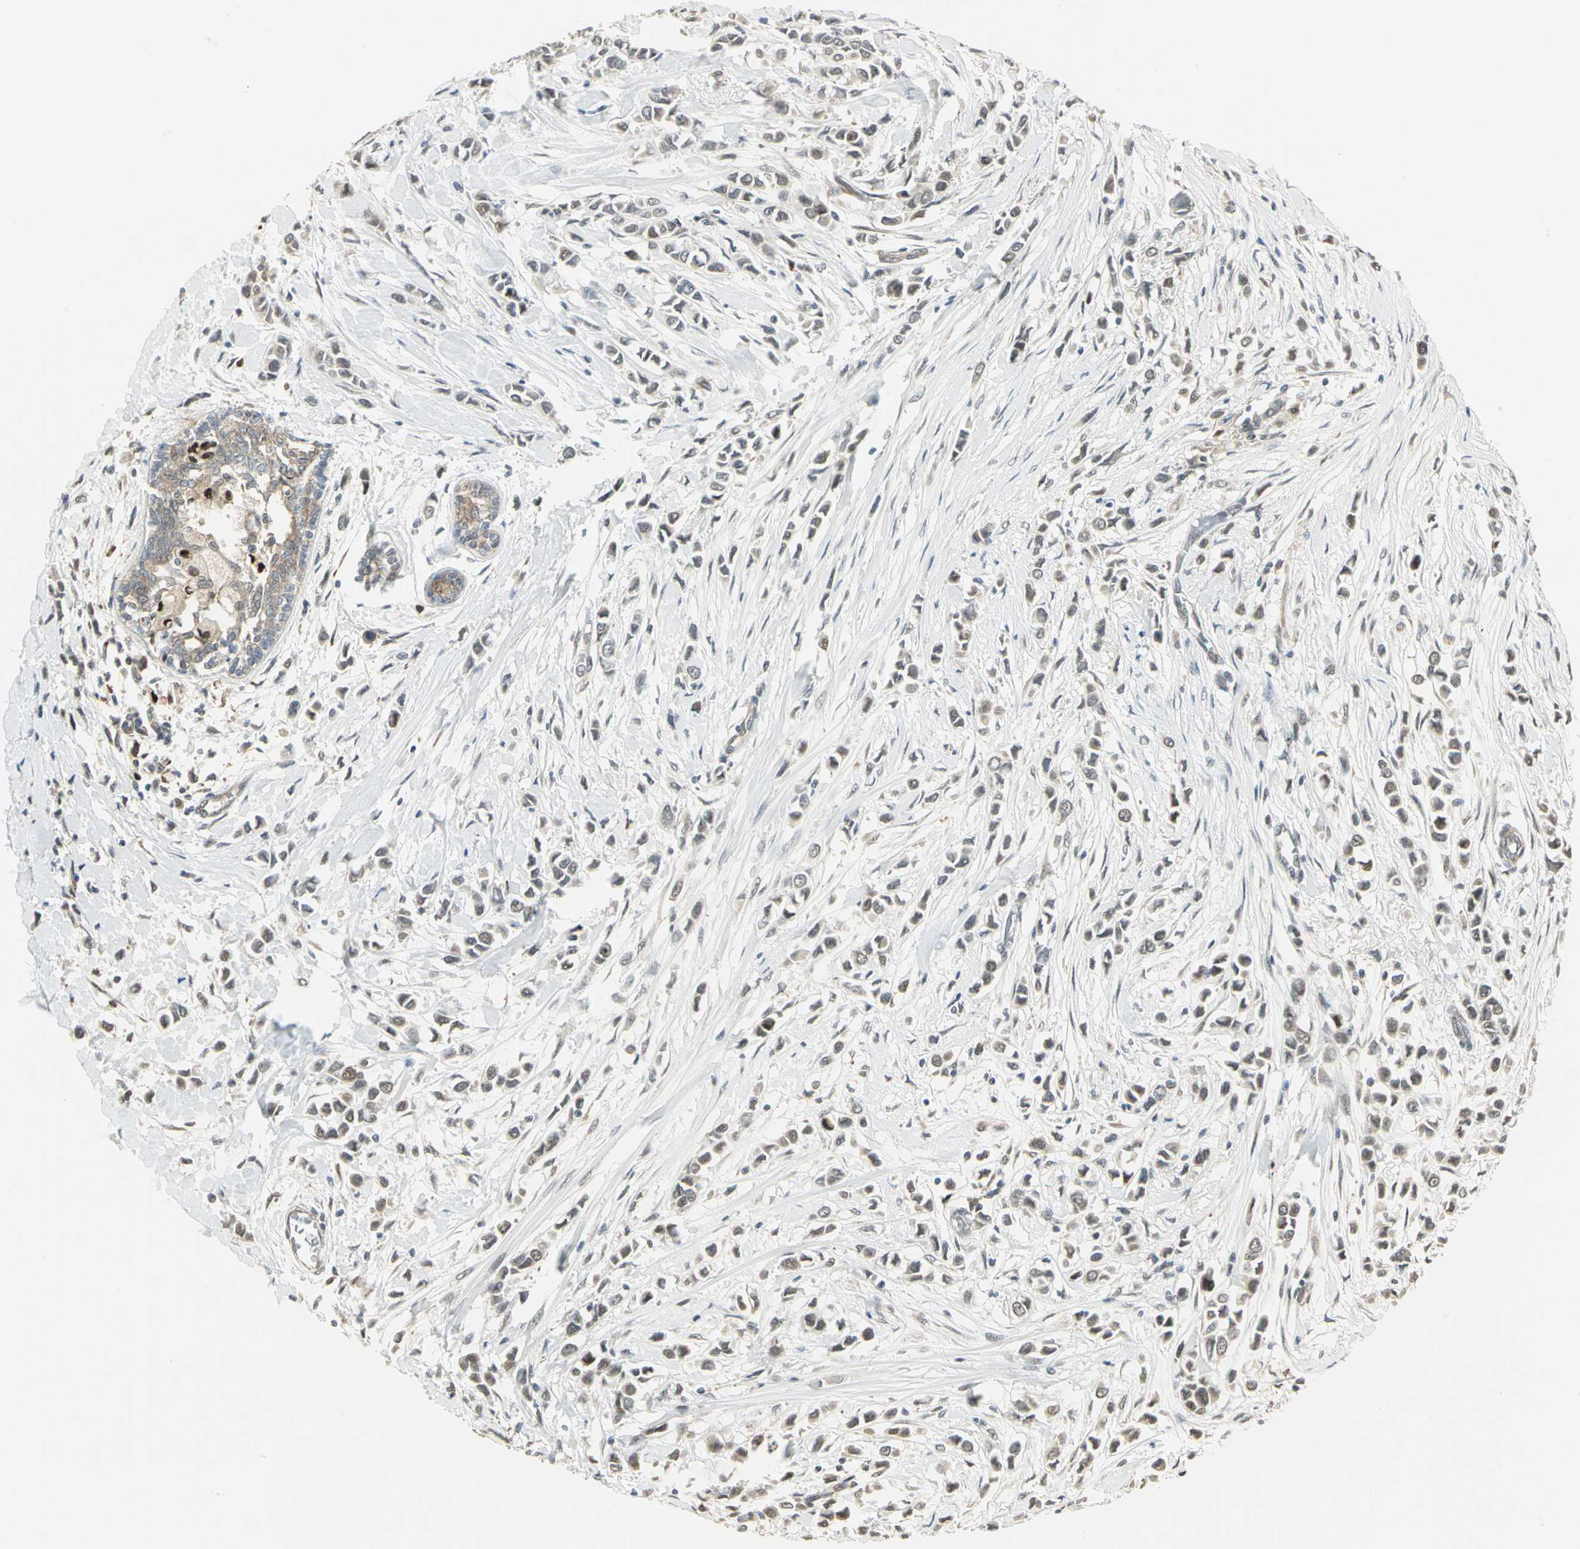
{"staining": {"intensity": "moderate", "quantity": ">75%", "location": "cytoplasmic/membranous"}, "tissue": "breast cancer", "cell_type": "Tumor cells", "image_type": "cancer", "snomed": [{"axis": "morphology", "description": "Lobular carcinoma"}, {"axis": "topography", "description": "Breast"}], "caption": "Brown immunohistochemical staining in human breast lobular carcinoma reveals moderate cytoplasmic/membranous expression in approximately >75% of tumor cells.", "gene": "PSMC4", "patient": {"sex": "female", "age": 51}}